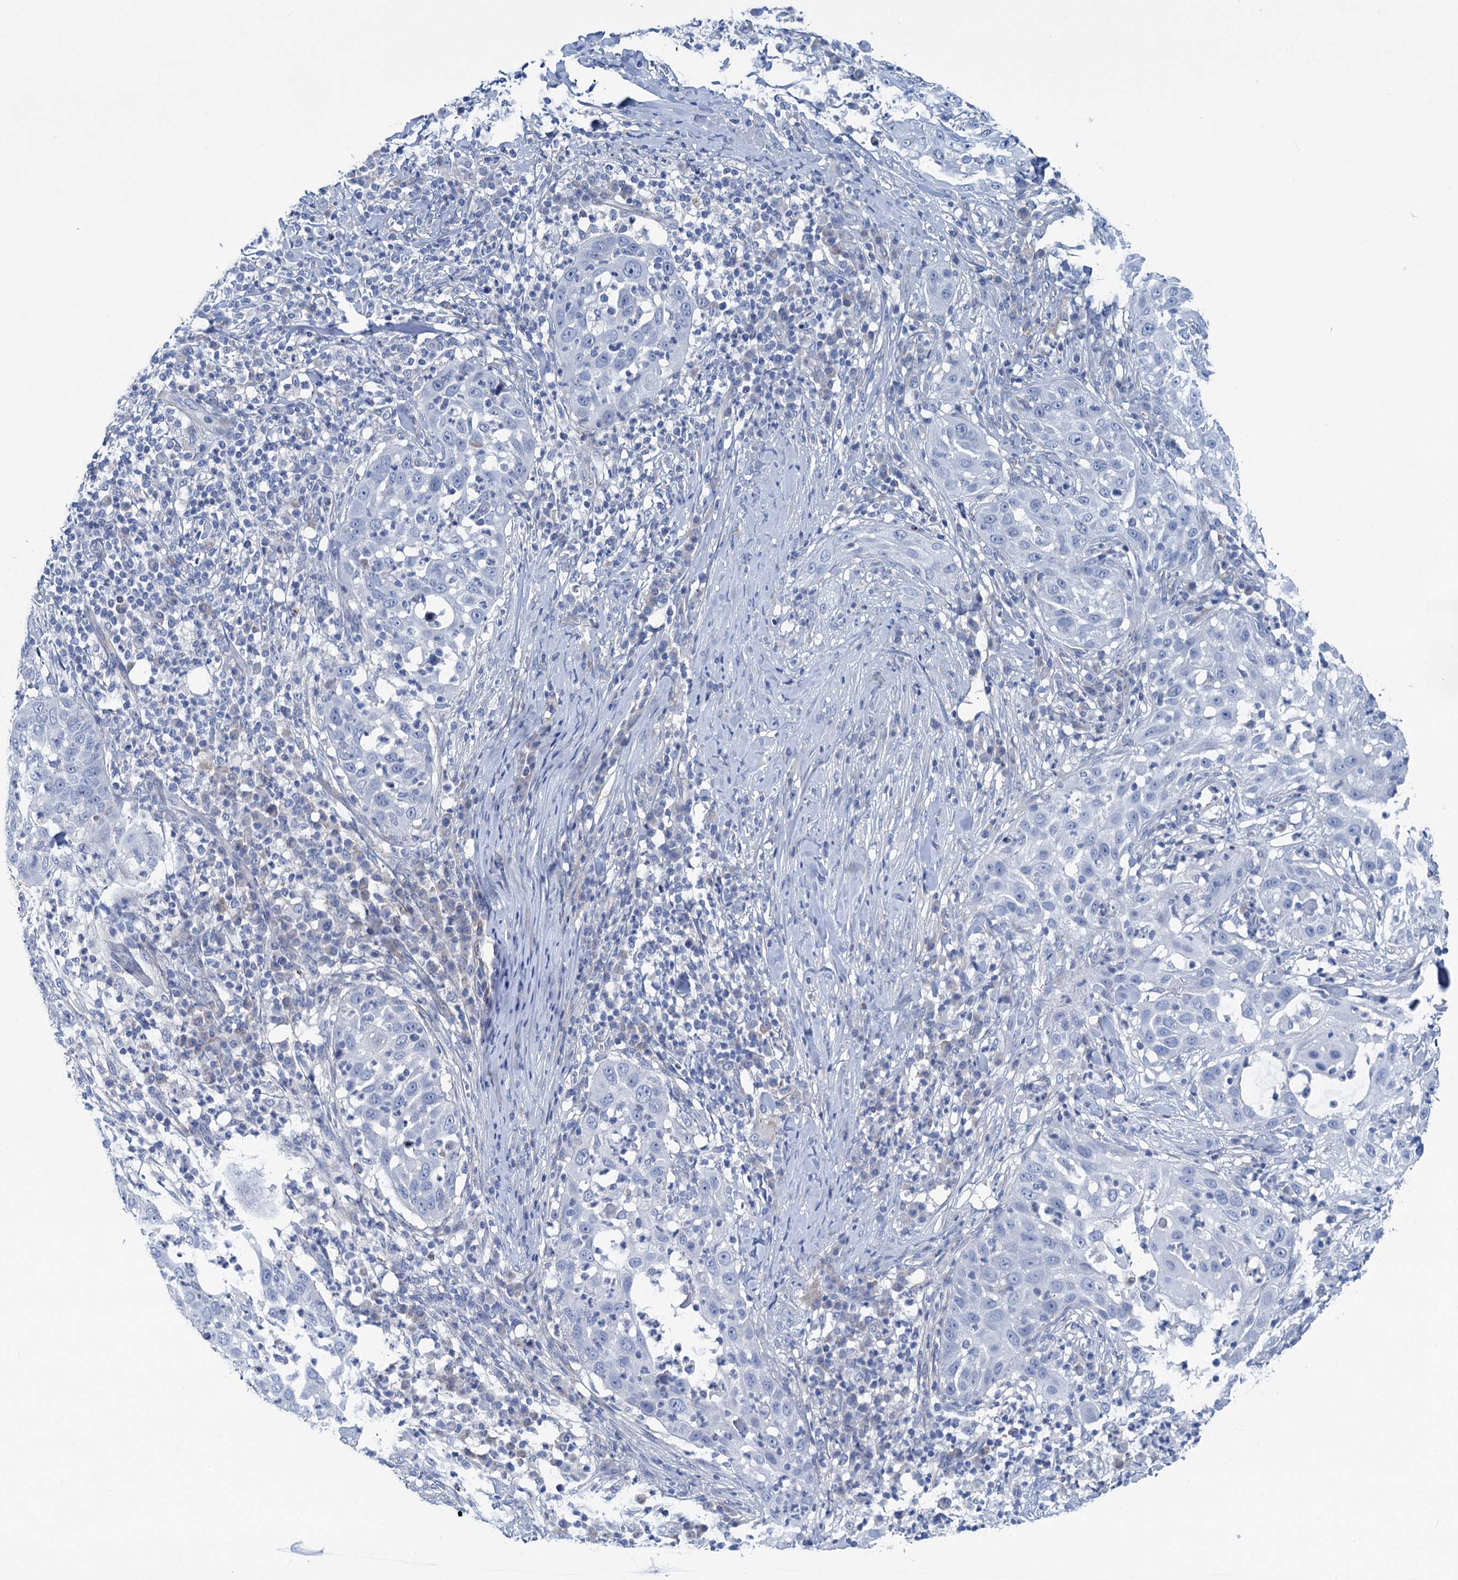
{"staining": {"intensity": "negative", "quantity": "none", "location": "none"}, "tissue": "skin cancer", "cell_type": "Tumor cells", "image_type": "cancer", "snomed": [{"axis": "morphology", "description": "Squamous cell carcinoma, NOS"}, {"axis": "topography", "description": "Skin"}], "caption": "Tumor cells show no significant positivity in skin squamous cell carcinoma.", "gene": "CHDH", "patient": {"sex": "female", "age": 44}}